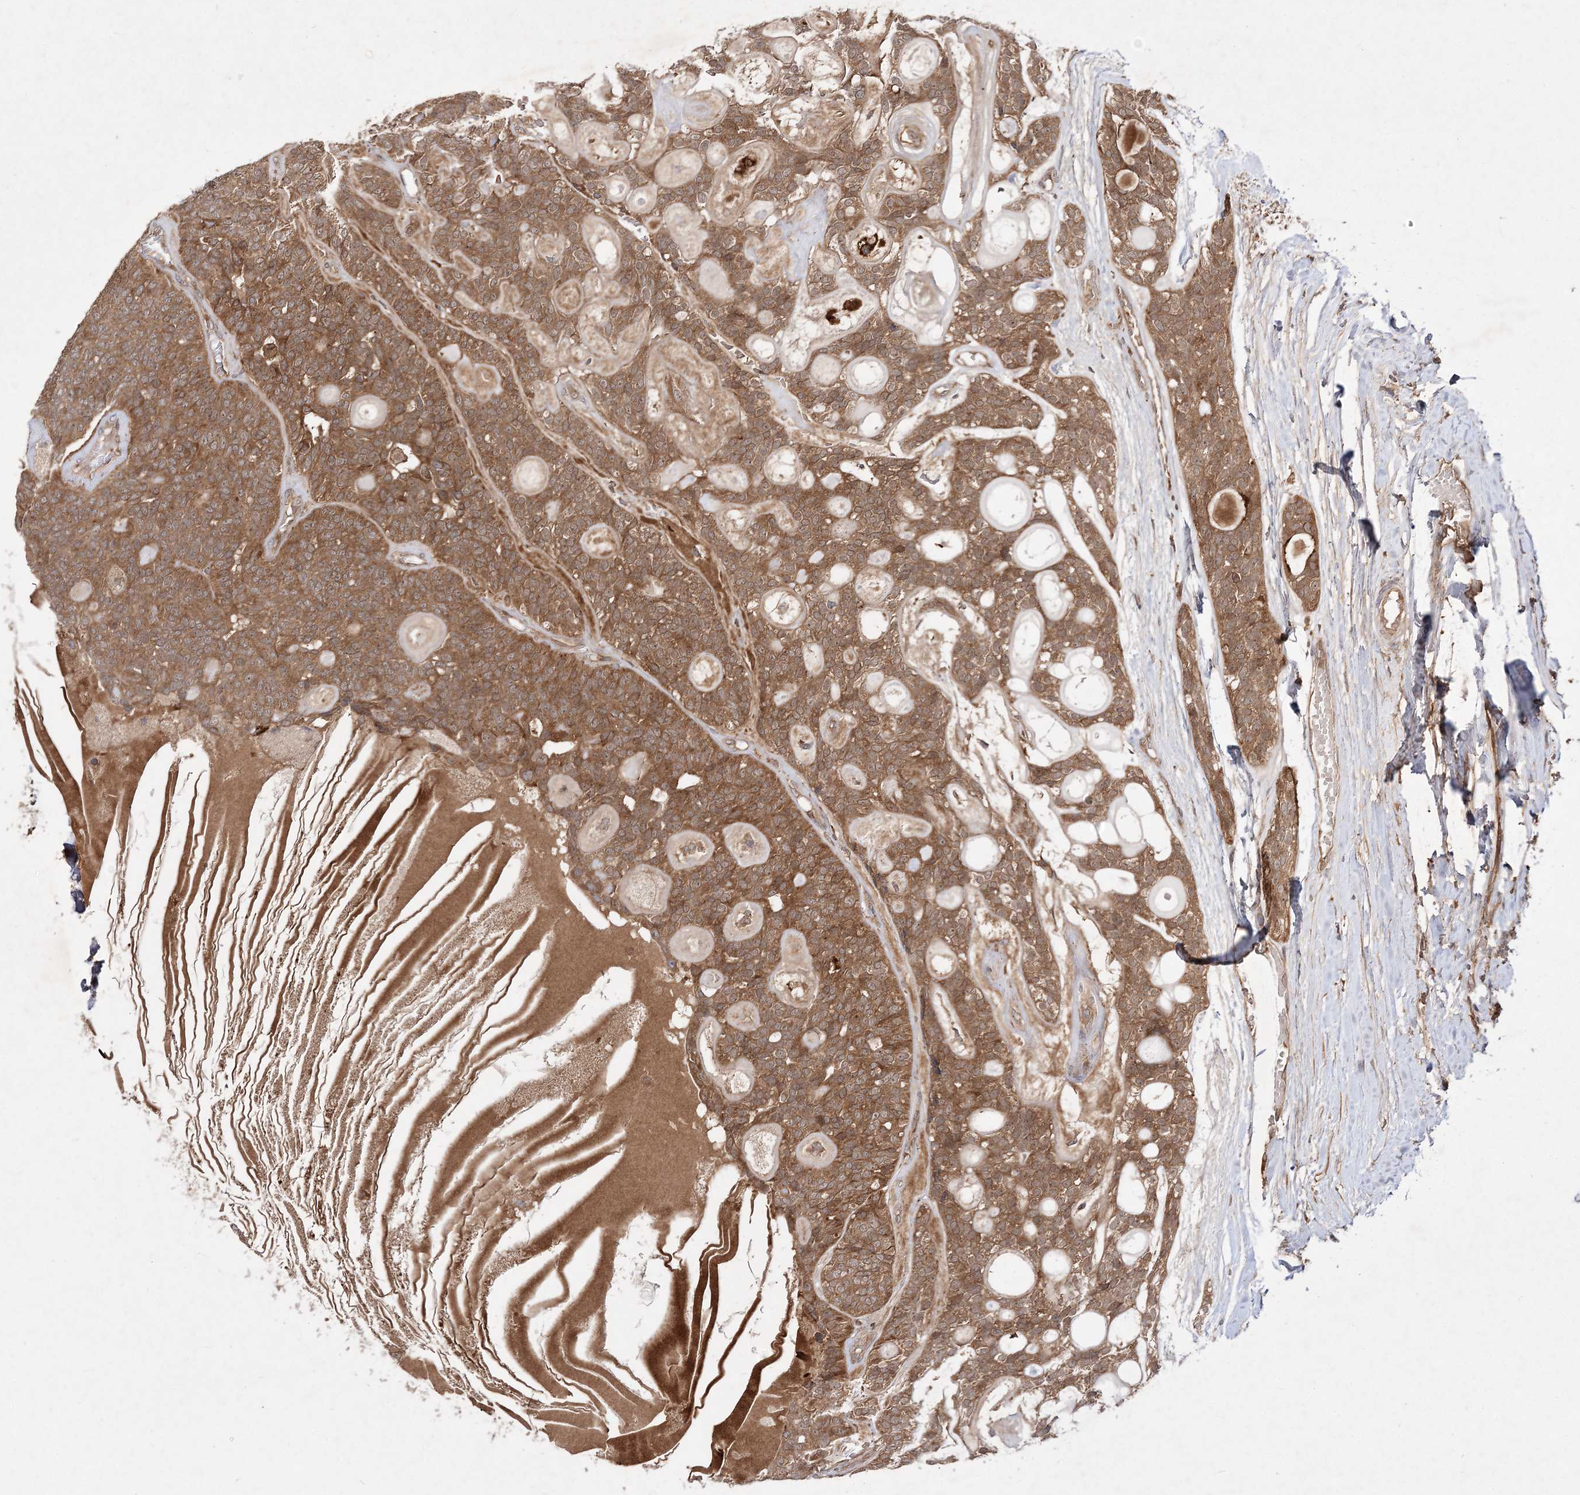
{"staining": {"intensity": "moderate", "quantity": ">75%", "location": "cytoplasmic/membranous"}, "tissue": "head and neck cancer", "cell_type": "Tumor cells", "image_type": "cancer", "snomed": [{"axis": "morphology", "description": "Adenocarcinoma, NOS"}, {"axis": "topography", "description": "Head-Neck"}], "caption": "The image demonstrates a brown stain indicating the presence of a protein in the cytoplasmic/membranous of tumor cells in head and neck cancer (adenocarcinoma).", "gene": "TMEM9B", "patient": {"sex": "male", "age": 66}}